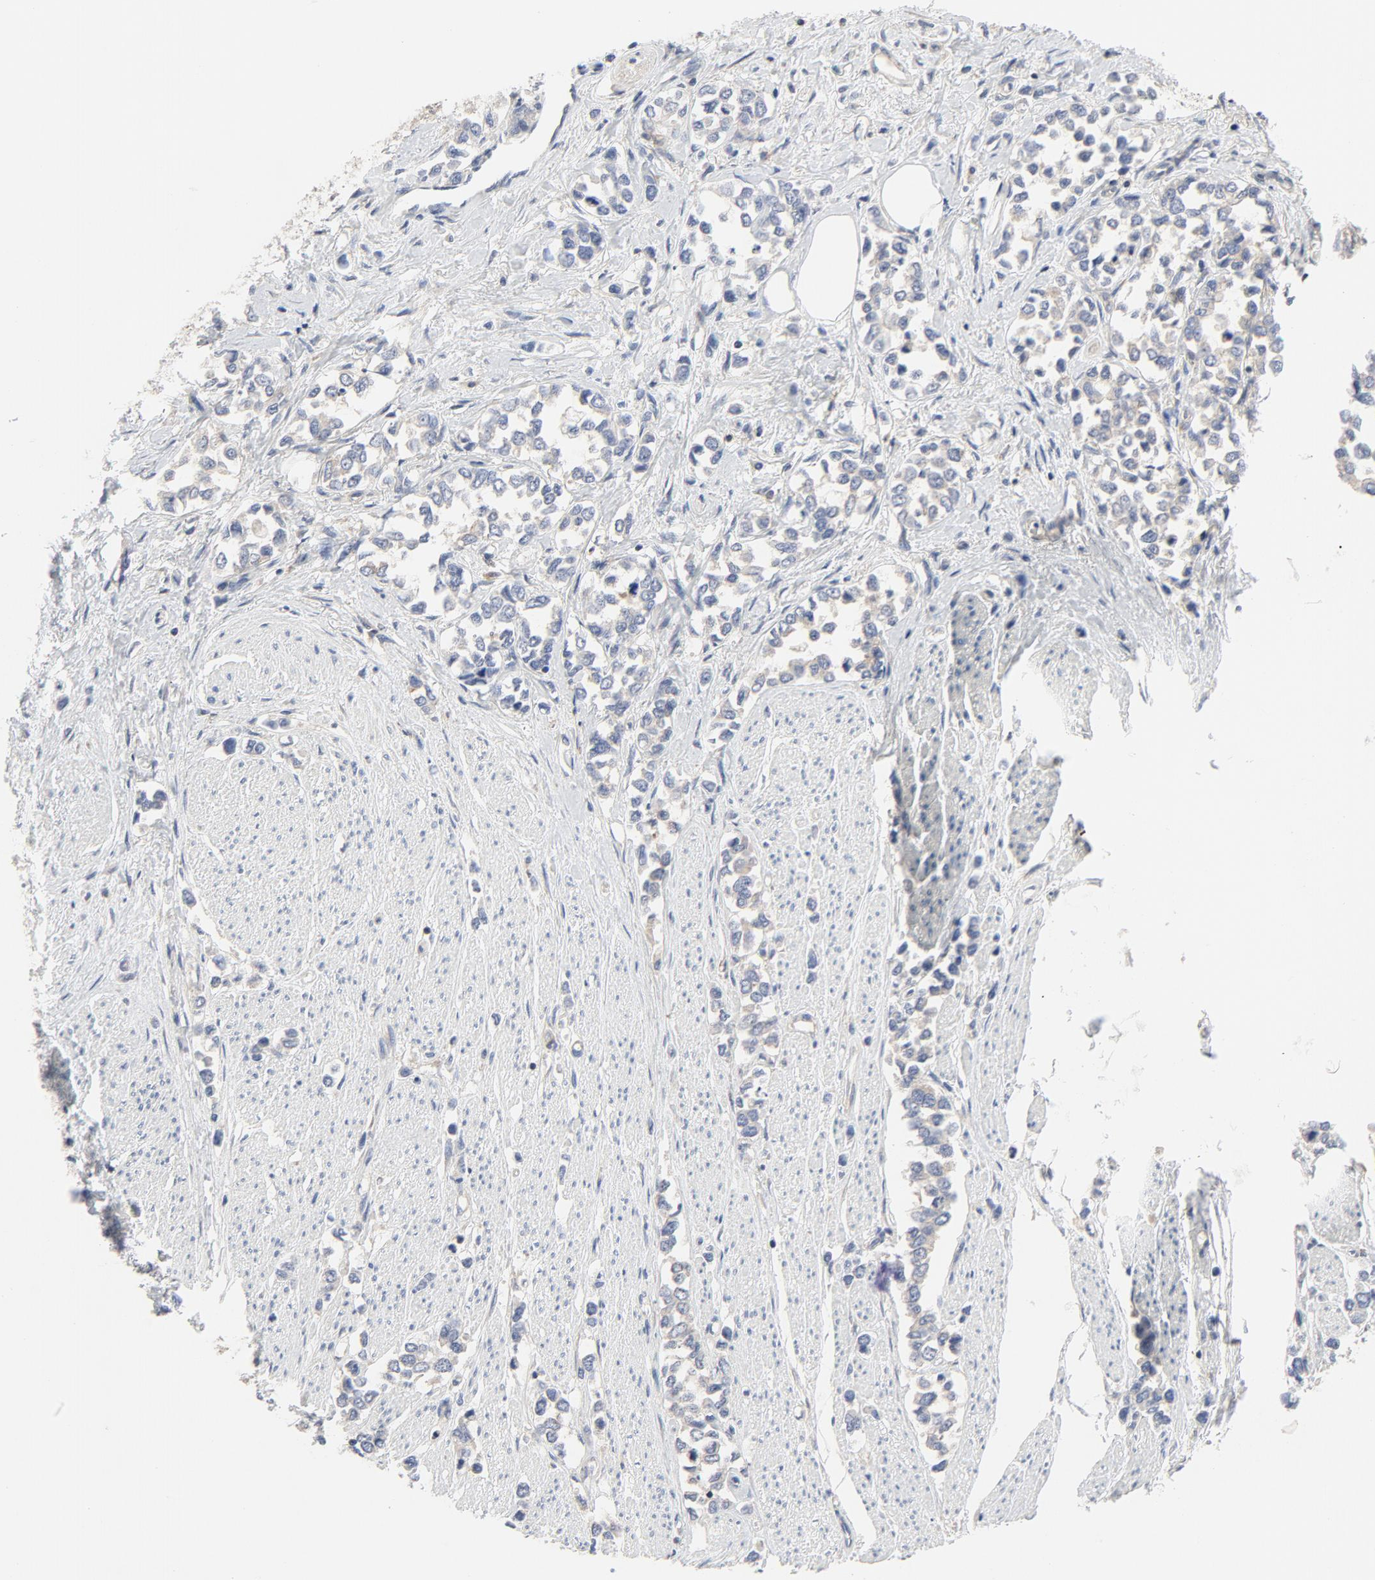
{"staining": {"intensity": "negative", "quantity": "none", "location": "none"}, "tissue": "stomach cancer", "cell_type": "Tumor cells", "image_type": "cancer", "snomed": [{"axis": "morphology", "description": "Adenocarcinoma, NOS"}, {"axis": "topography", "description": "Stomach, upper"}], "caption": "Immunohistochemistry (IHC) of human stomach cancer (adenocarcinoma) exhibits no positivity in tumor cells. (DAB immunohistochemistry with hematoxylin counter stain).", "gene": "RABEP1", "patient": {"sex": "male", "age": 76}}